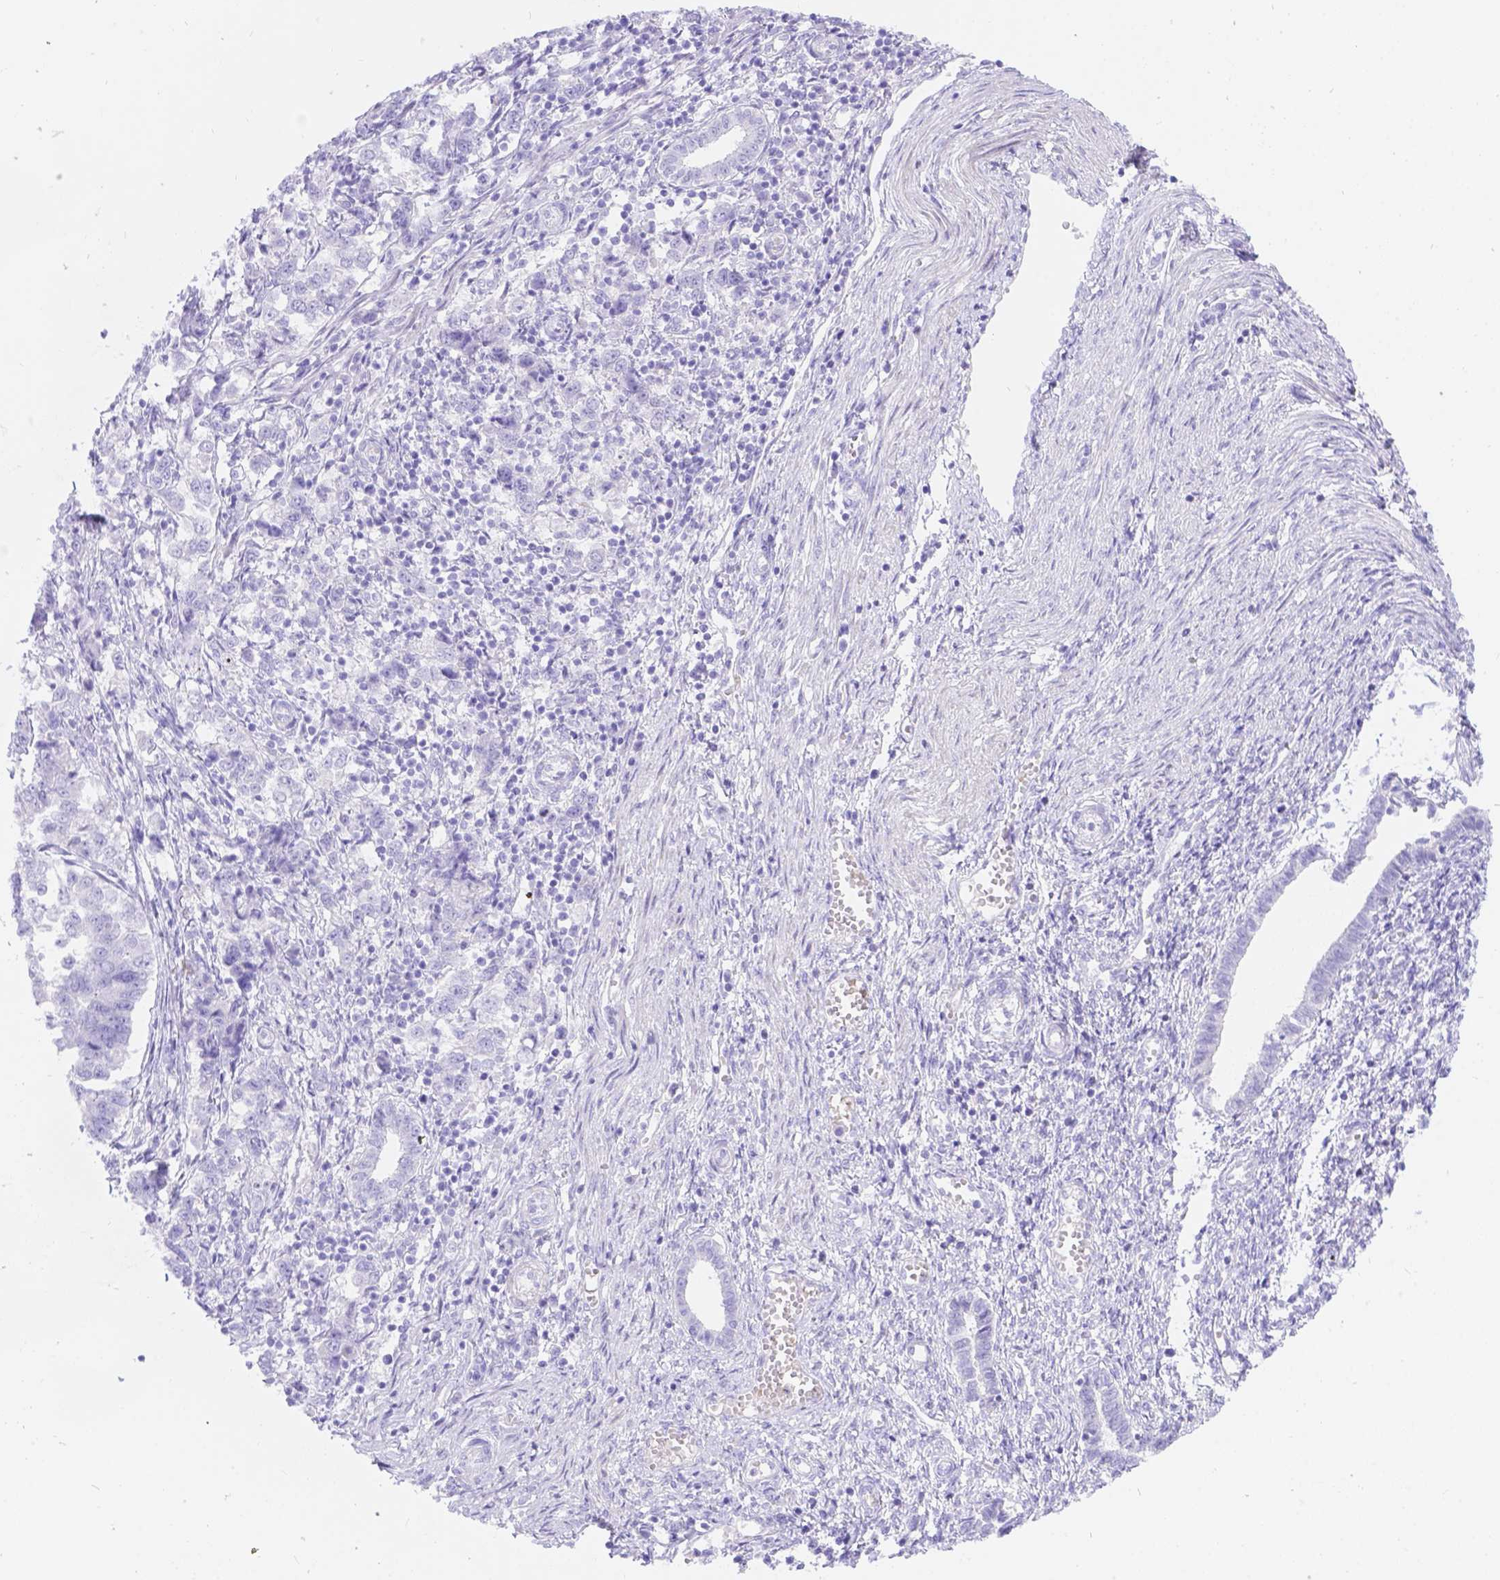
{"staining": {"intensity": "negative", "quantity": "none", "location": "none"}, "tissue": "endometrial cancer", "cell_type": "Tumor cells", "image_type": "cancer", "snomed": [{"axis": "morphology", "description": "Adenocarcinoma, NOS"}, {"axis": "topography", "description": "Endometrium"}], "caption": "Immunohistochemistry (IHC) micrograph of neoplastic tissue: endometrial adenocarcinoma stained with DAB (3,3'-diaminobenzidine) reveals no significant protein positivity in tumor cells.", "gene": "KLHL10", "patient": {"sex": "female", "age": 43}}